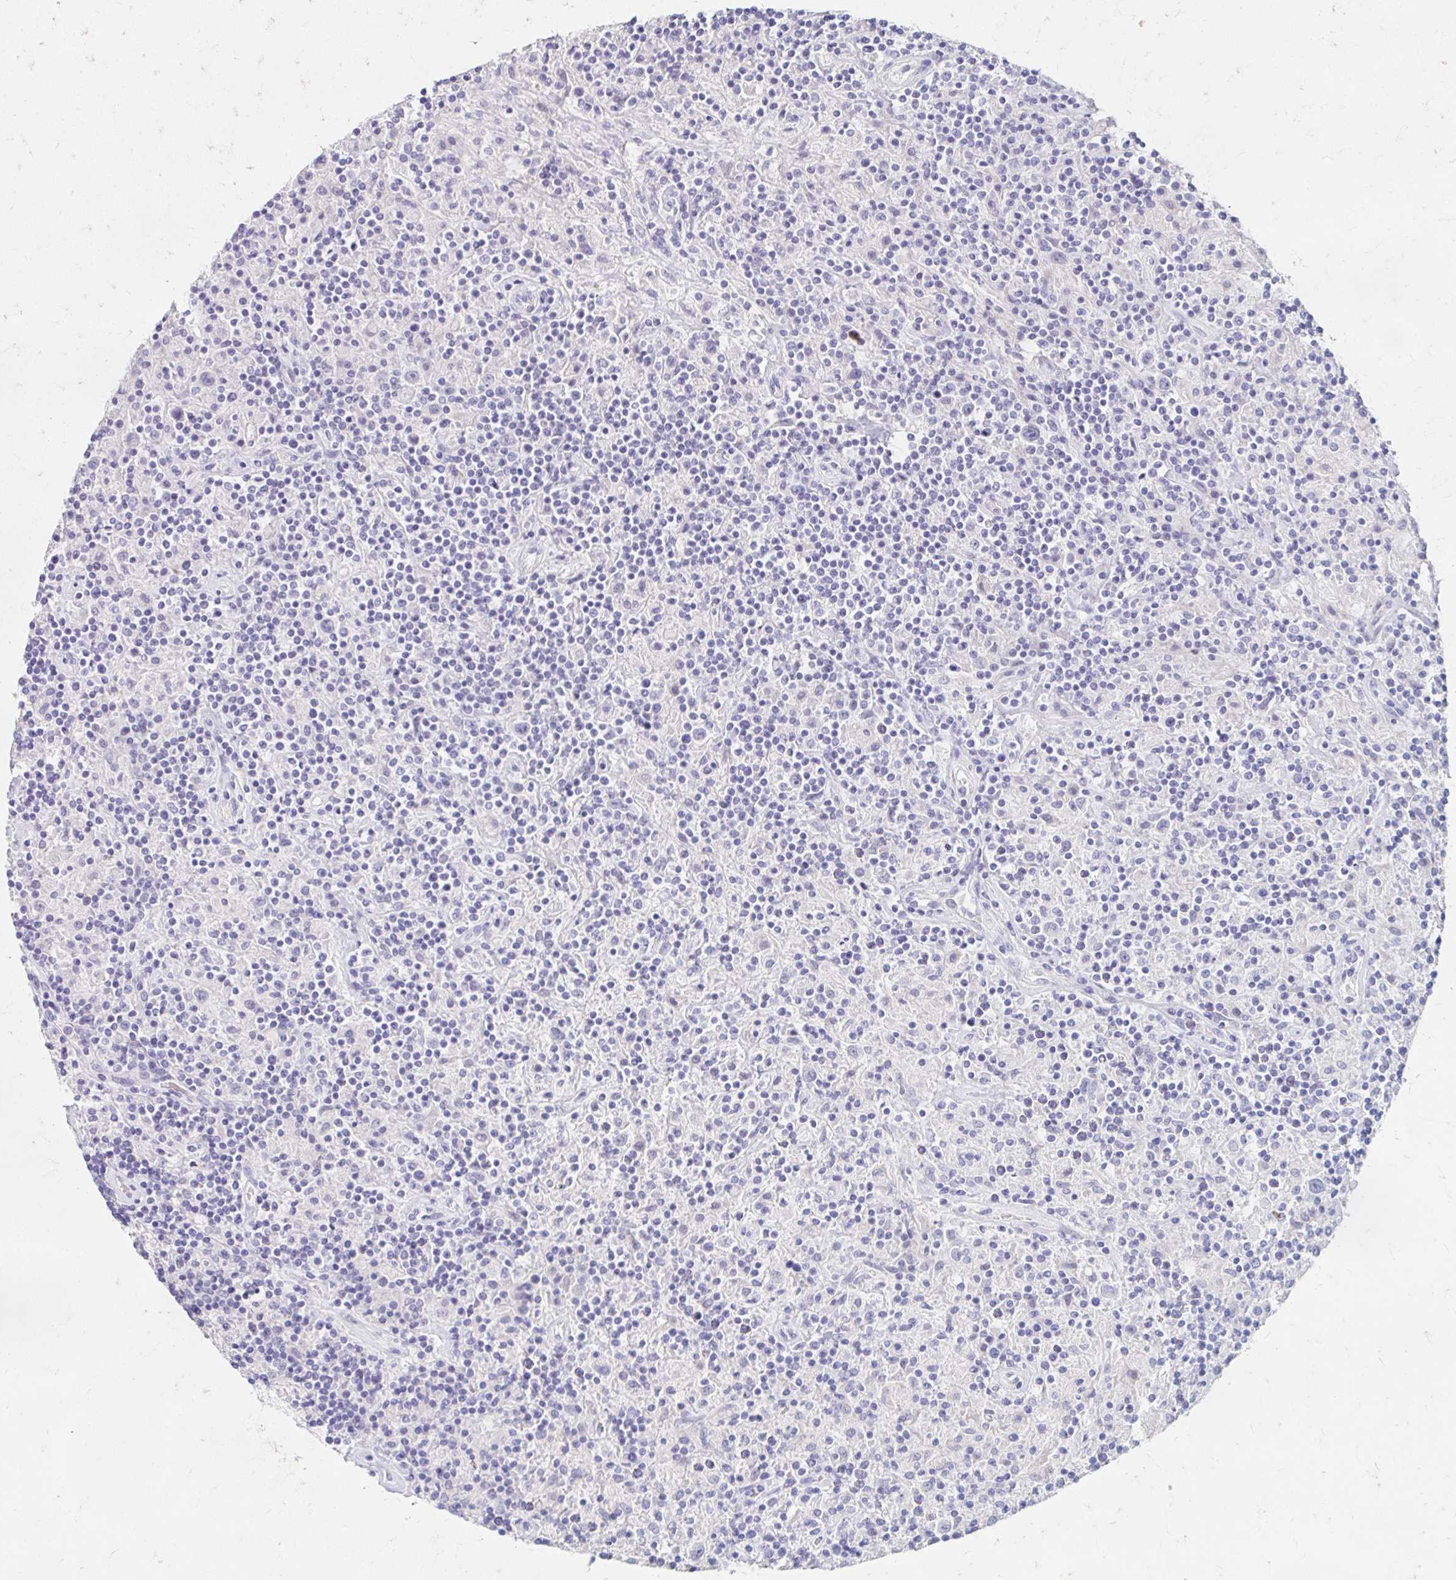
{"staining": {"intensity": "negative", "quantity": "none", "location": "none"}, "tissue": "lymphoma", "cell_type": "Tumor cells", "image_type": "cancer", "snomed": [{"axis": "morphology", "description": "Hodgkin's disease, NOS"}, {"axis": "topography", "description": "Lymph node"}], "caption": "Immunohistochemistry histopathology image of neoplastic tissue: lymphoma stained with DAB (3,3'-diaminobenzidine) displays no significant protein expression in tumor cells.", "gene": "AZGP1", "patient": {"sex": "male", "age": 70}}